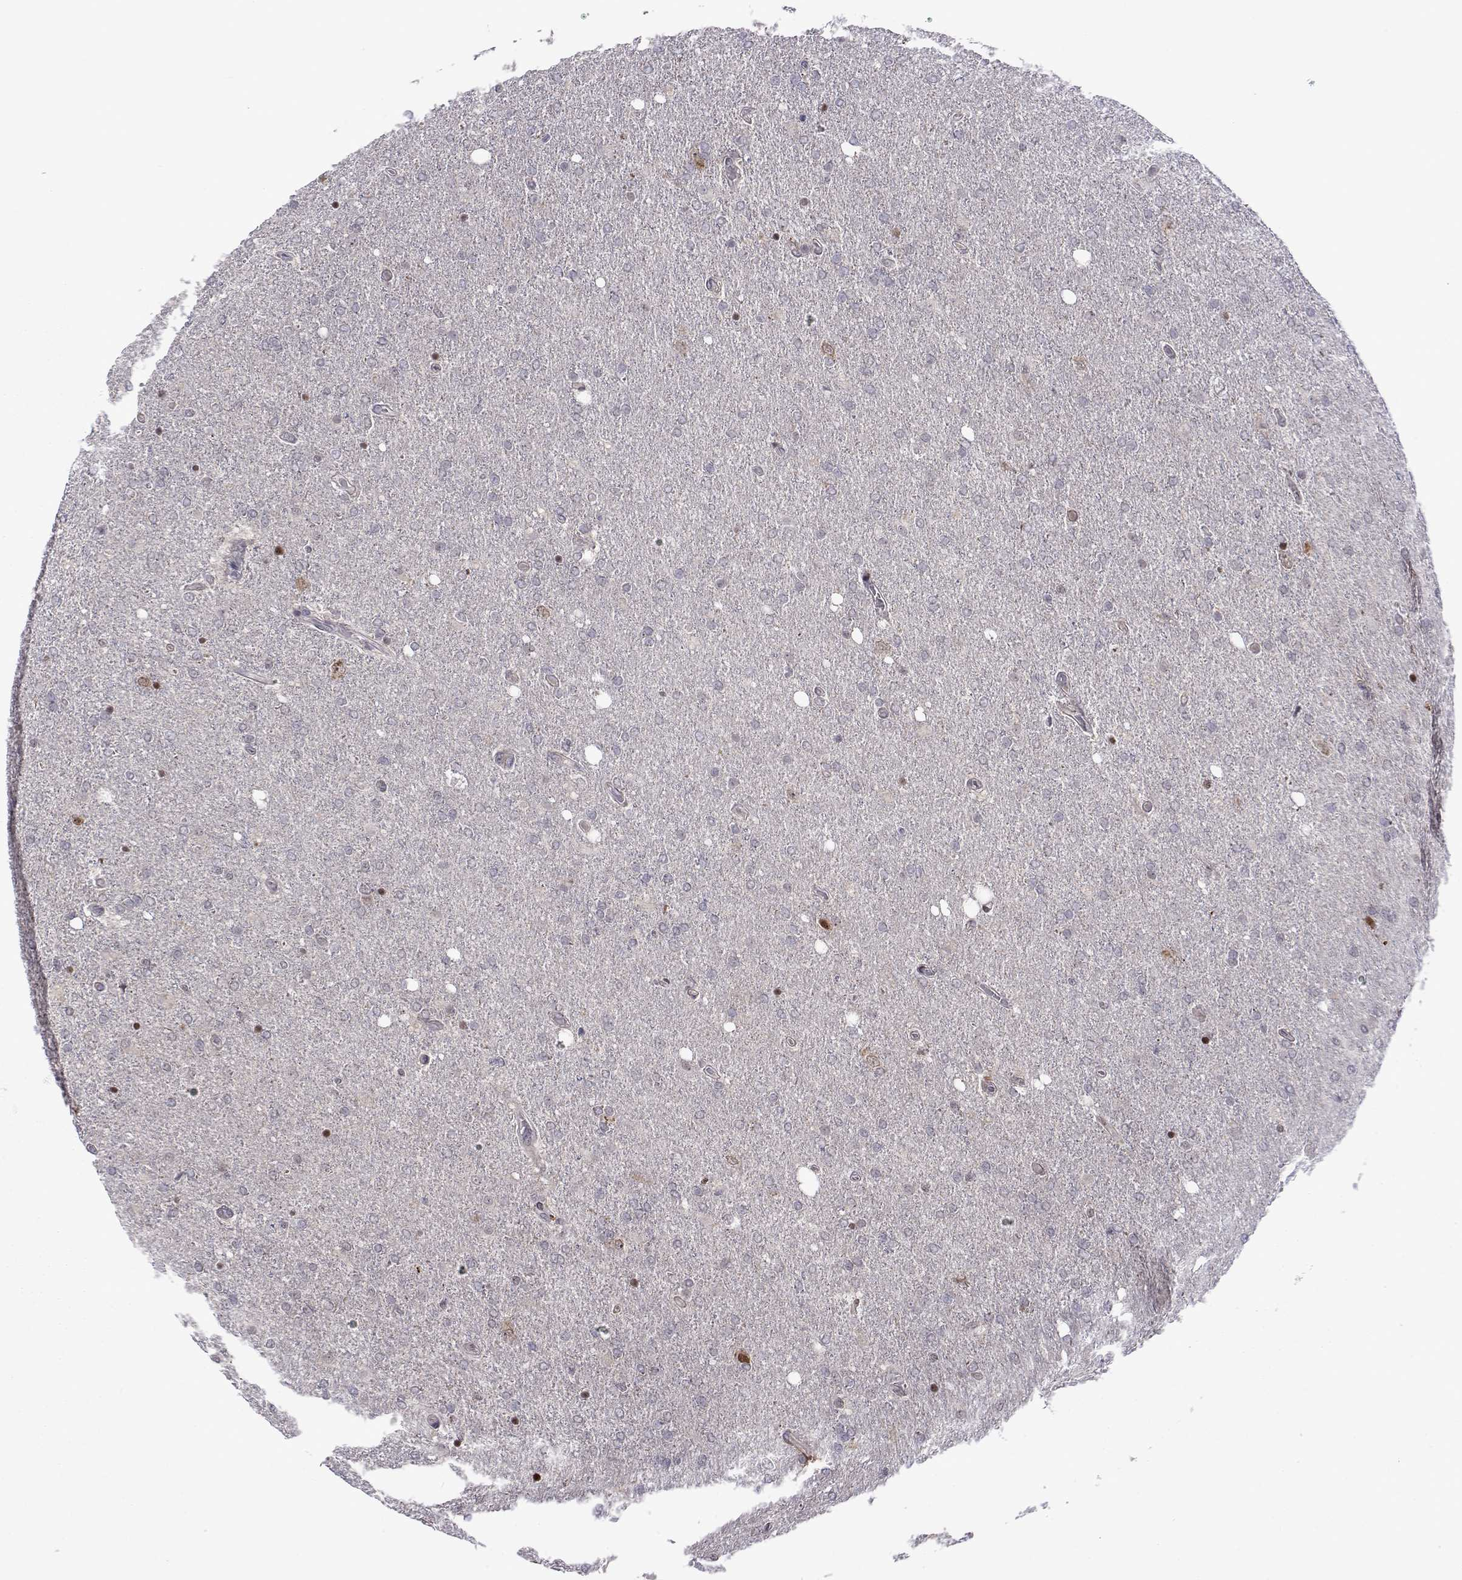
{"staining": {"intensity": "negative", "quantity": "none", "location": "none"}, "tissue": "glioma", "cell_type": "Tumor cells", "image_type": "cancer", "snomed": [{"axis": "morphology", "description": "Glioma, malignant, High grade"}, {"axis": "topography", "description": "Cerebral cortex"}], "caption": "Immunohistochemistry photomicrograph of malignant high-grade glioma stained for a protein (brown), which demonstrates no positivity in tumor cells.", "gene": "EFCAB3", "patient": {"sex": "male", "age": 70}}